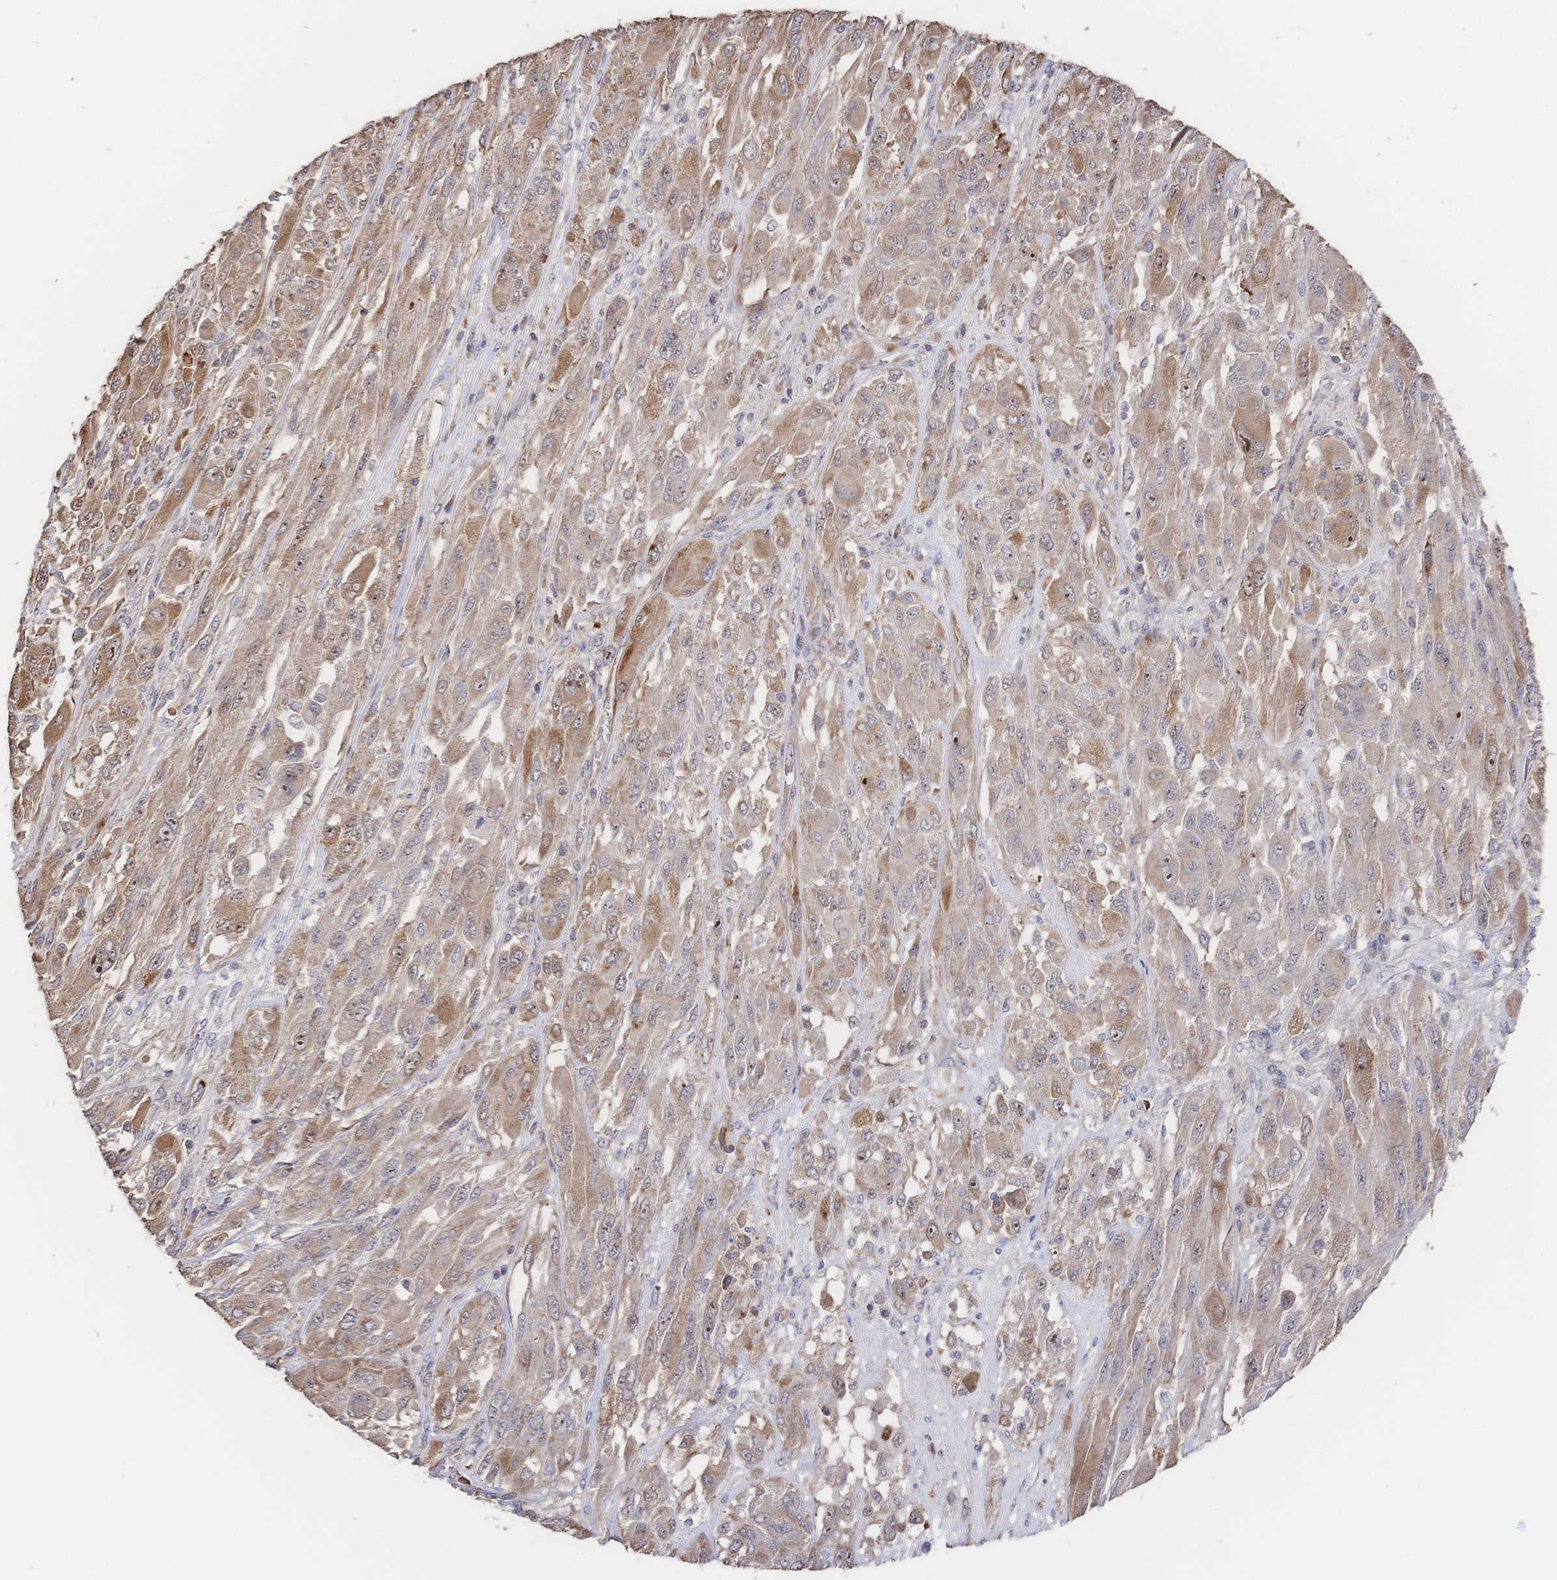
{"staining": {"intensity": "moderate", "quantity": ">75%", "location": "cytoplasmic/membranous,nuclear"}, "tissue": "melanoma", "cell_type": "Tumor cells", "image_type": "cancer", "snomed": [{"axis": "morphology", "description": "Malignant melanoma, NOS"}, {"axis": "topography", "description": "Skin"}], "caption": "This histopathology image shows IHC staining of melanoma, with medium moderate cytoplasmic/membranous and nuclear positivity in about >75% of tumor cells.", "gene": "DNAJA4", "patient": {"sex": "female", "age": 91}}